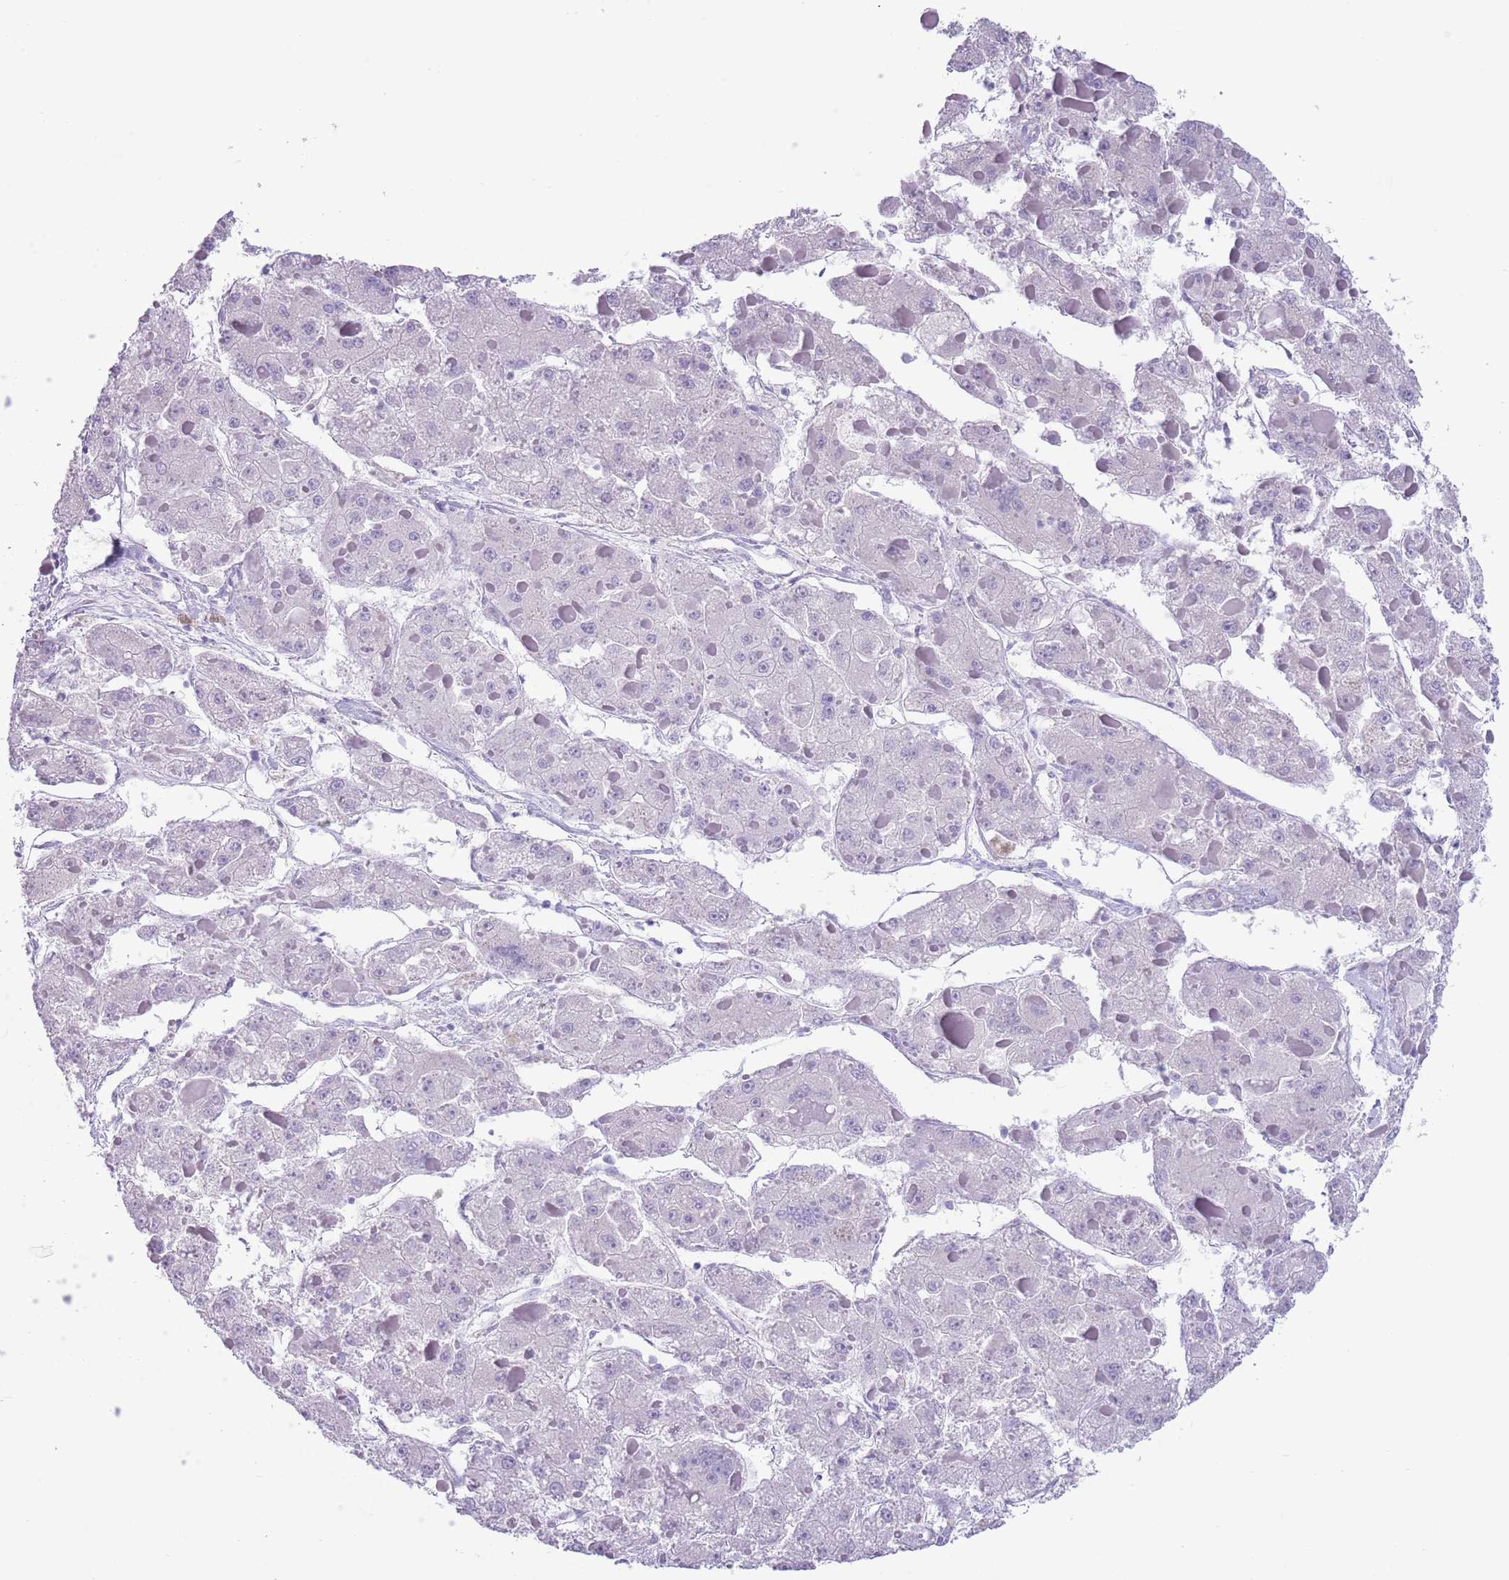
{"staining": {"intensity": "negative", "quantity": "none", "location": "none"}, "tissue": "liver cancer", "cell_type": "Tumor cells", "image_type": "cancer", "snomed": [{"axis": "morphology", "description": "Carcinoma, Hepatocellular, NOS"}, {"axis": "topography", "description": "Liver"}], "caption": "An image of human liver hepatocellular carcinoma is negative for staining in tumor cells.", "gene": "TSGA13", "patient": {"sex": "female", "age": 73}}